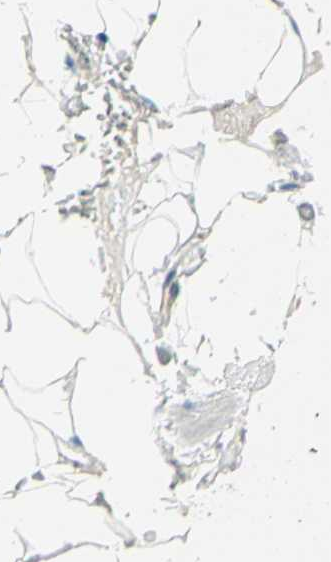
{"staining": {"intensity": "weak", "quantity": "25%-75%", "location": "cytoplasmic/membranous"}, "tissue": "adipose tissue", "cell_type": "Adipocytes", "image_type": "normal", "snomed": [{"axis": "morphology", "description": "Normal tissue, NOS"}, {"axis": "topography", "description": "Peripheral nerve tissue"}], "caption": "This image demonstrates benign adipose tissue stained with immunohistochemistry (IHC) to label a protein in brown. The cytoplasmic/membranous of adipocytes show weak positivity for the protein. Nuclei are counter-stained blue.", "gene": "LAMA3", "patient": {"sex": "male", "age": 70}}